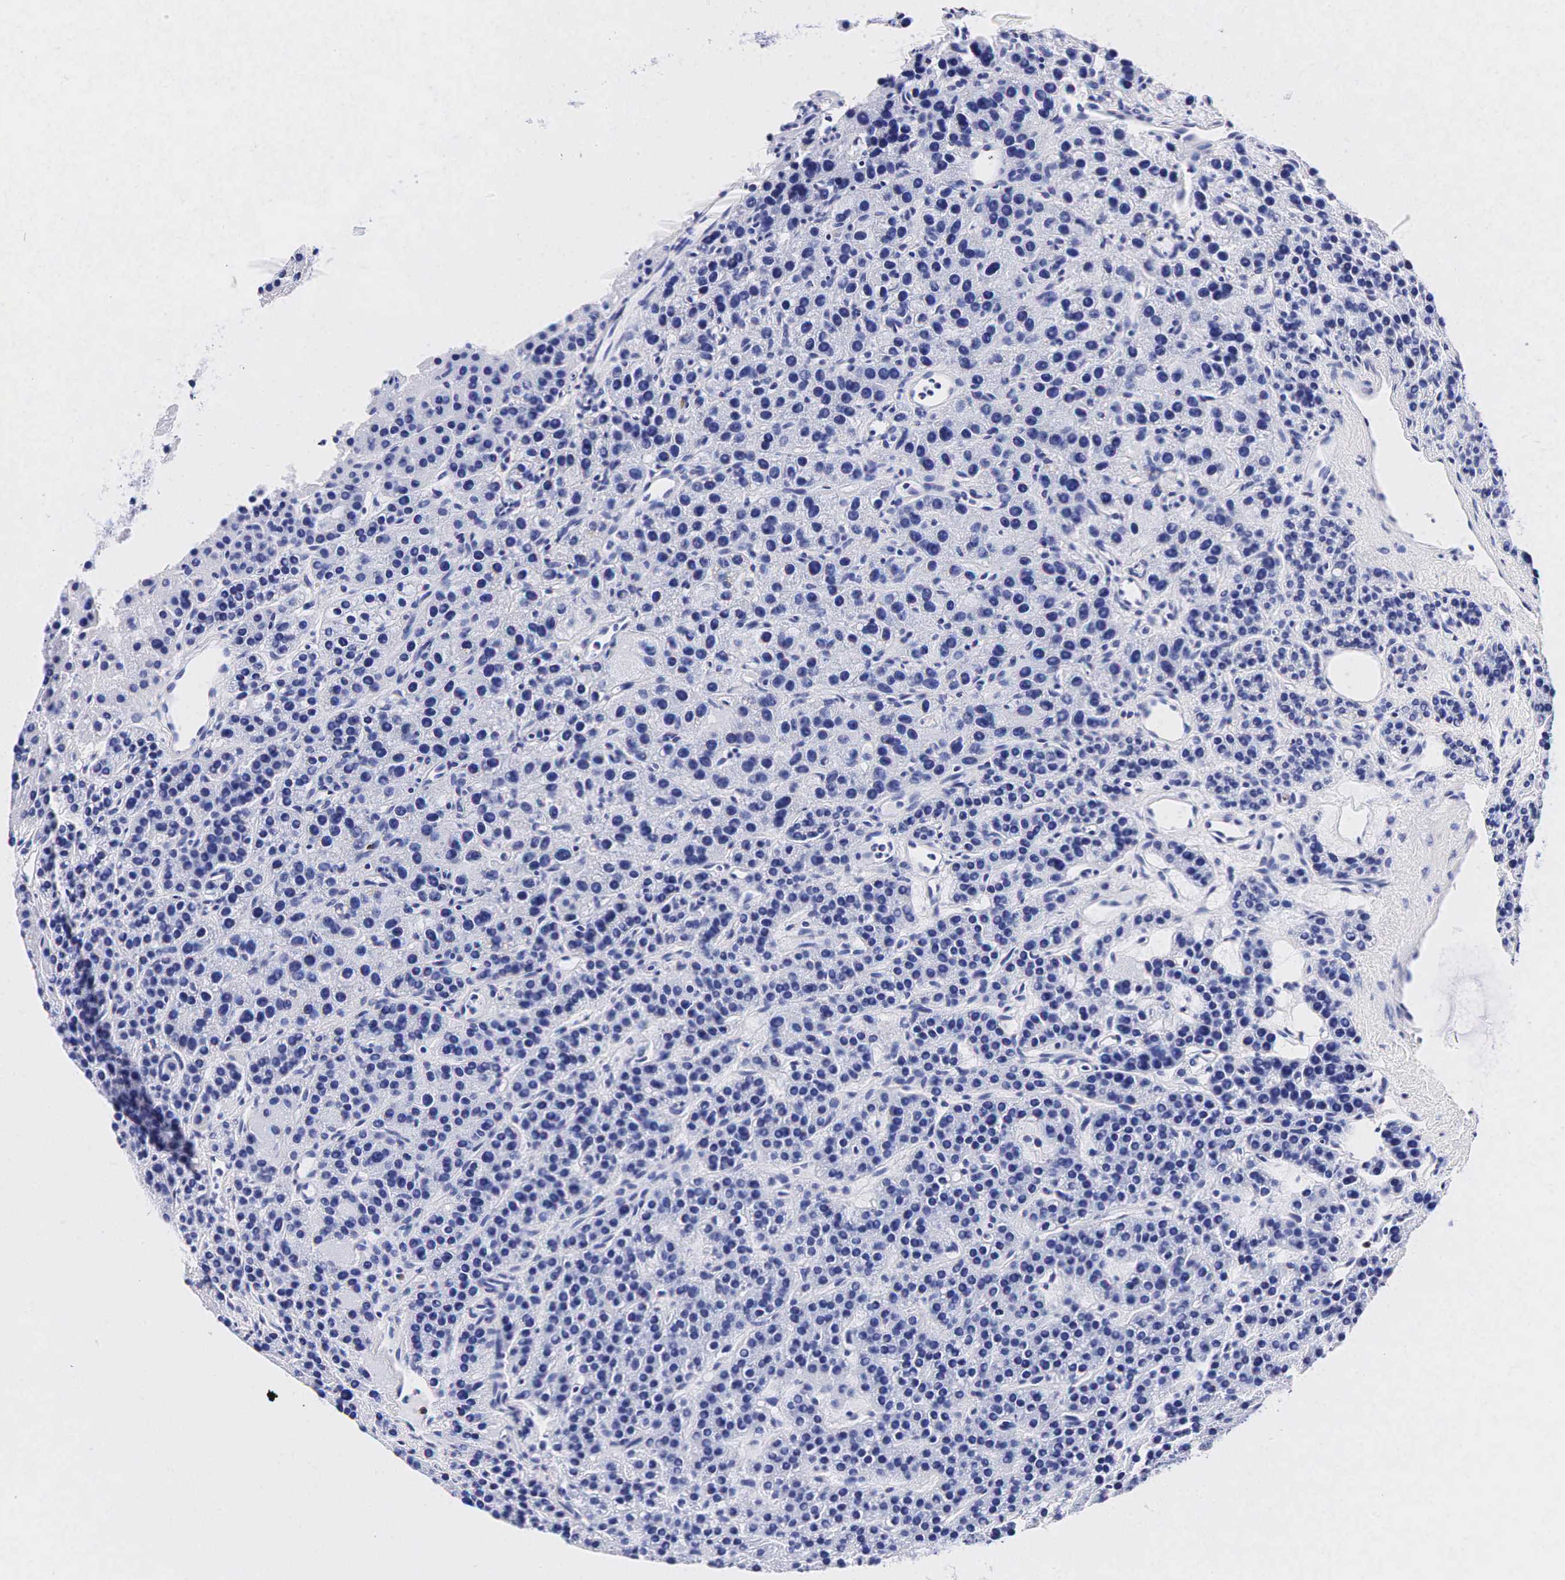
{"staining": {"intensity": "weak", "quantity": "<25%", "location": "cytoplasmic/membranous"}, "tissue": "parathyroid gland", "cell_type": "Glandular cells", "image_type": "normal", "snomed": [{"axis": "morphology", "description": "Normal tissue, NOS"}, {"axis": "topography", "description": "Parathyroid gland"}], "caption": "A high-resolution image shows immunohistochemistry (IHC) staining of benign parathyroid gland, which shows no significant positivity in glandular cells. (Stains: DAB immunohistochemistry with hematoxylin counter stain, Microscopy: brightfield microscopy at high magnification).", "gene": "TG", "patient": {"sex": "female", "age": 64}}